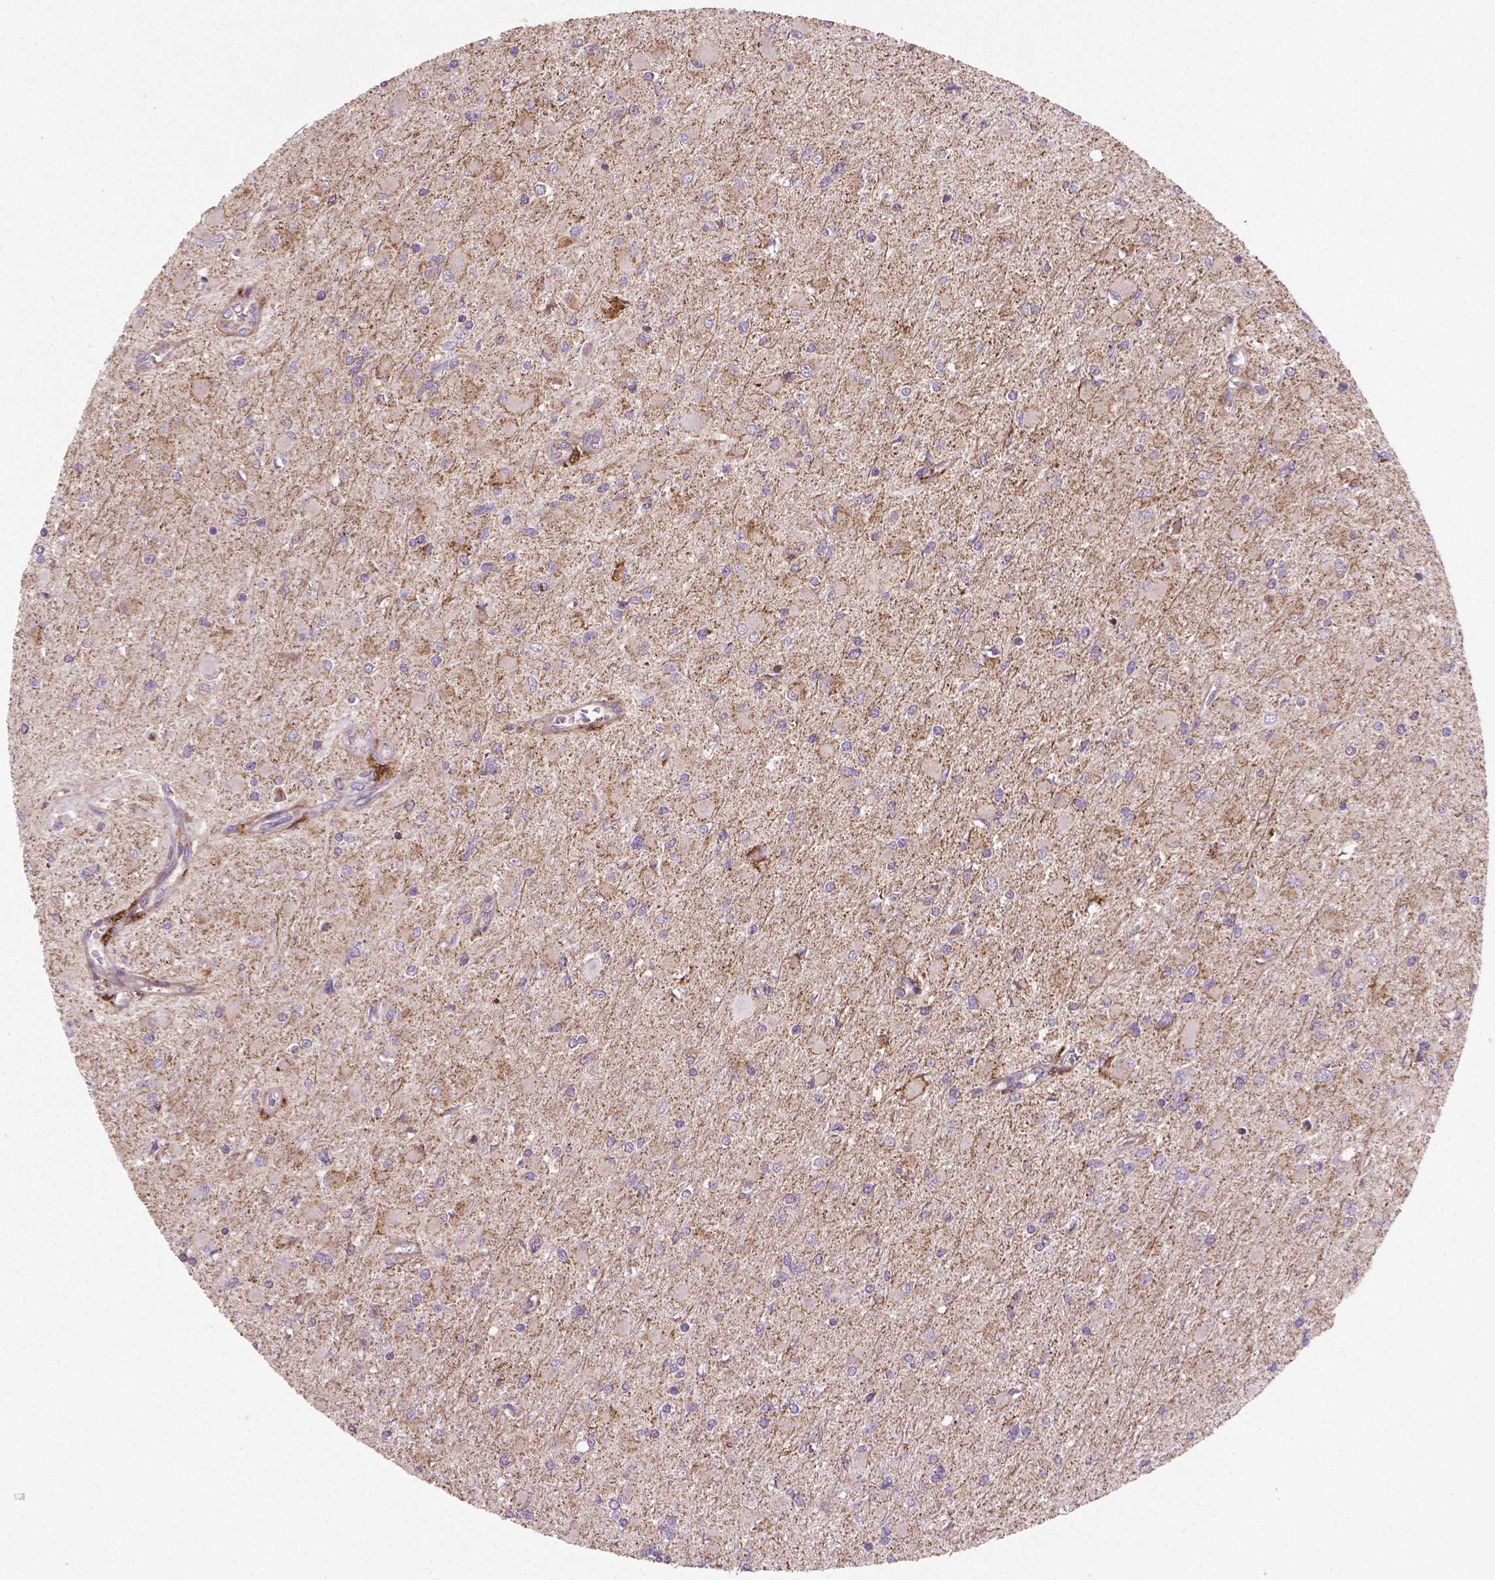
{"staining": {"intensity": "negative", "quantity": "none", "location": "none"}, "tissue": "glioma", "cell_type": "Tumor cells", "image_type": "cancer", "snomed": [{"axis": "morphology", "description": "Glioma, malignant, High grade"}, {"axis": "topography", "description": "Cerebral cortex"}], "caption": "Immunohistochemical staining of glioma displays no significant staining in tumor cells.", "gene": "TCAF1", "patient": {"sex": "female", "age": 36}}